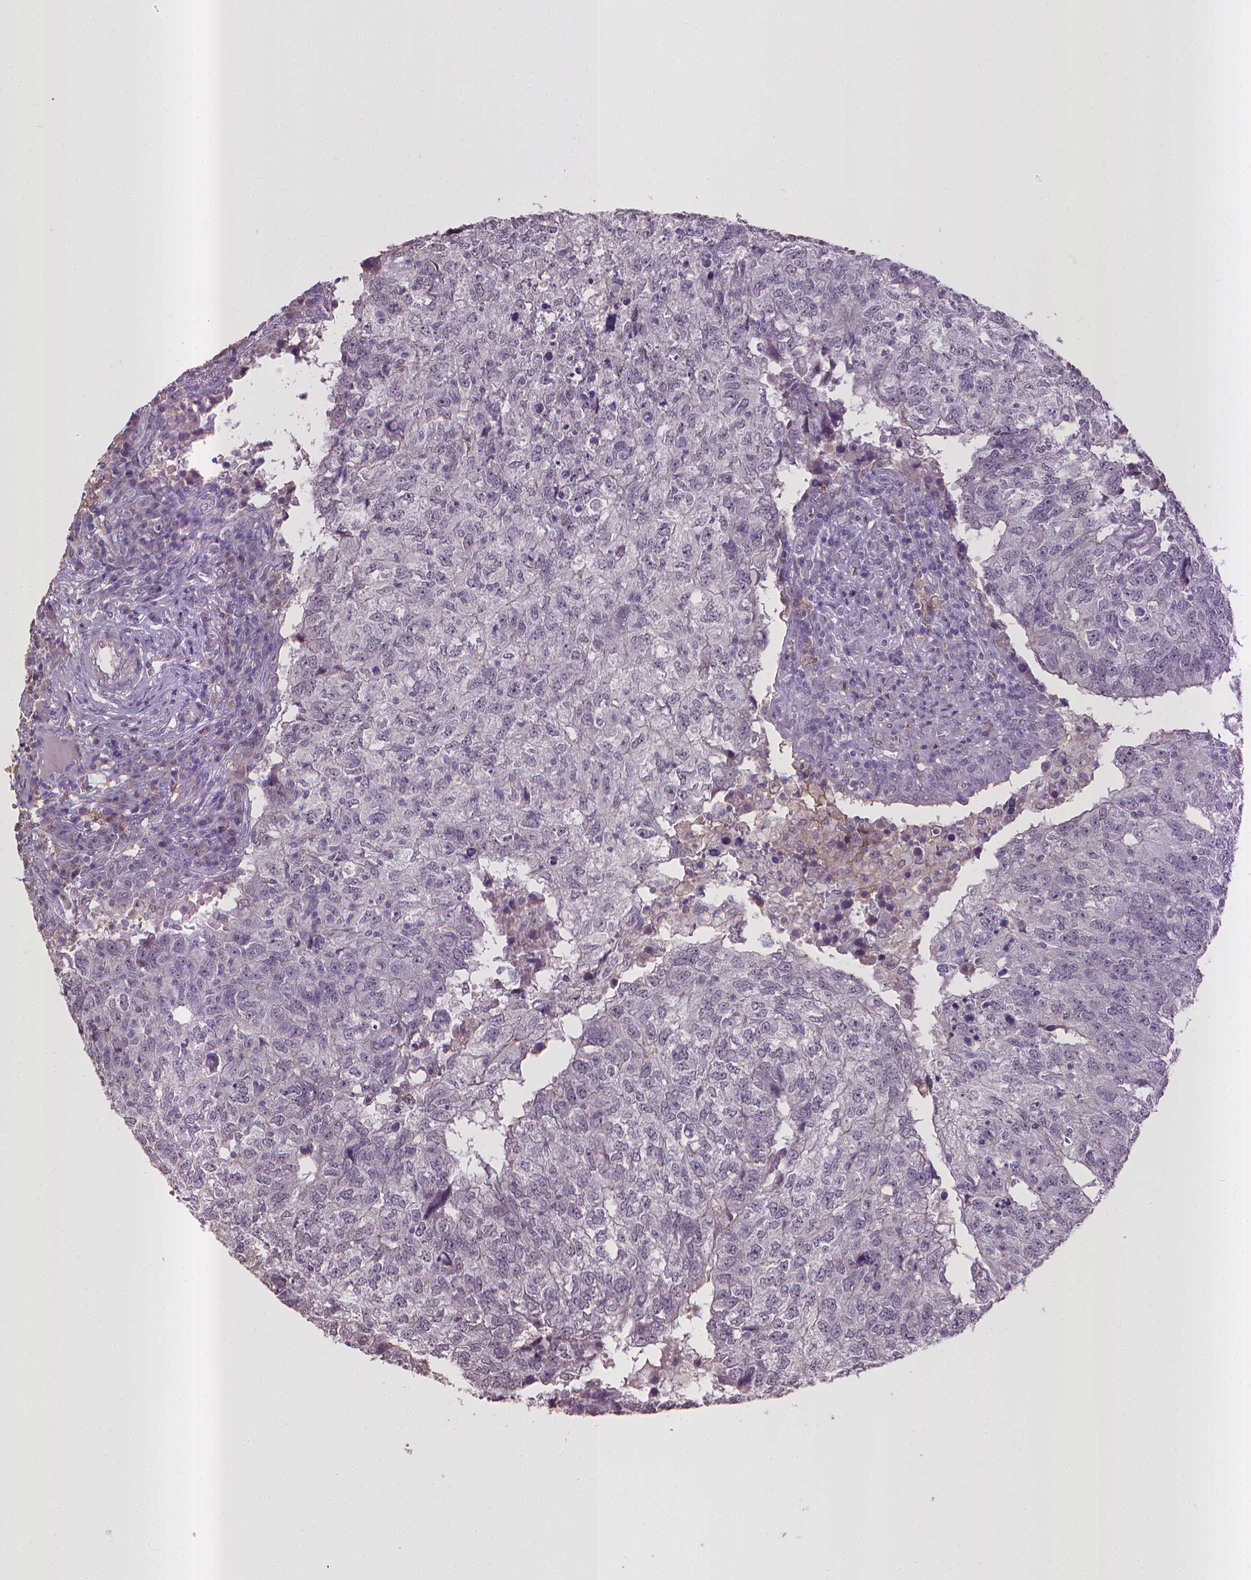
{"staining": {"intensity": "negative", "quantity": "none", "location": "none"}, "tissue": "breast cancer", "cell_type": "Tumor cells", "image_type": "cancer", "snomed": [{"axis": "morphology", "description": "Duct carcinoma"}, {"axis": "topography", "description": "Breast"}], "caption": "Image shows no significant protein positivity in tumor cells of infiltrating ductal carcinoma (breast).", "gene": "CPM", "patient": {"sex": "female", "age": 30}}